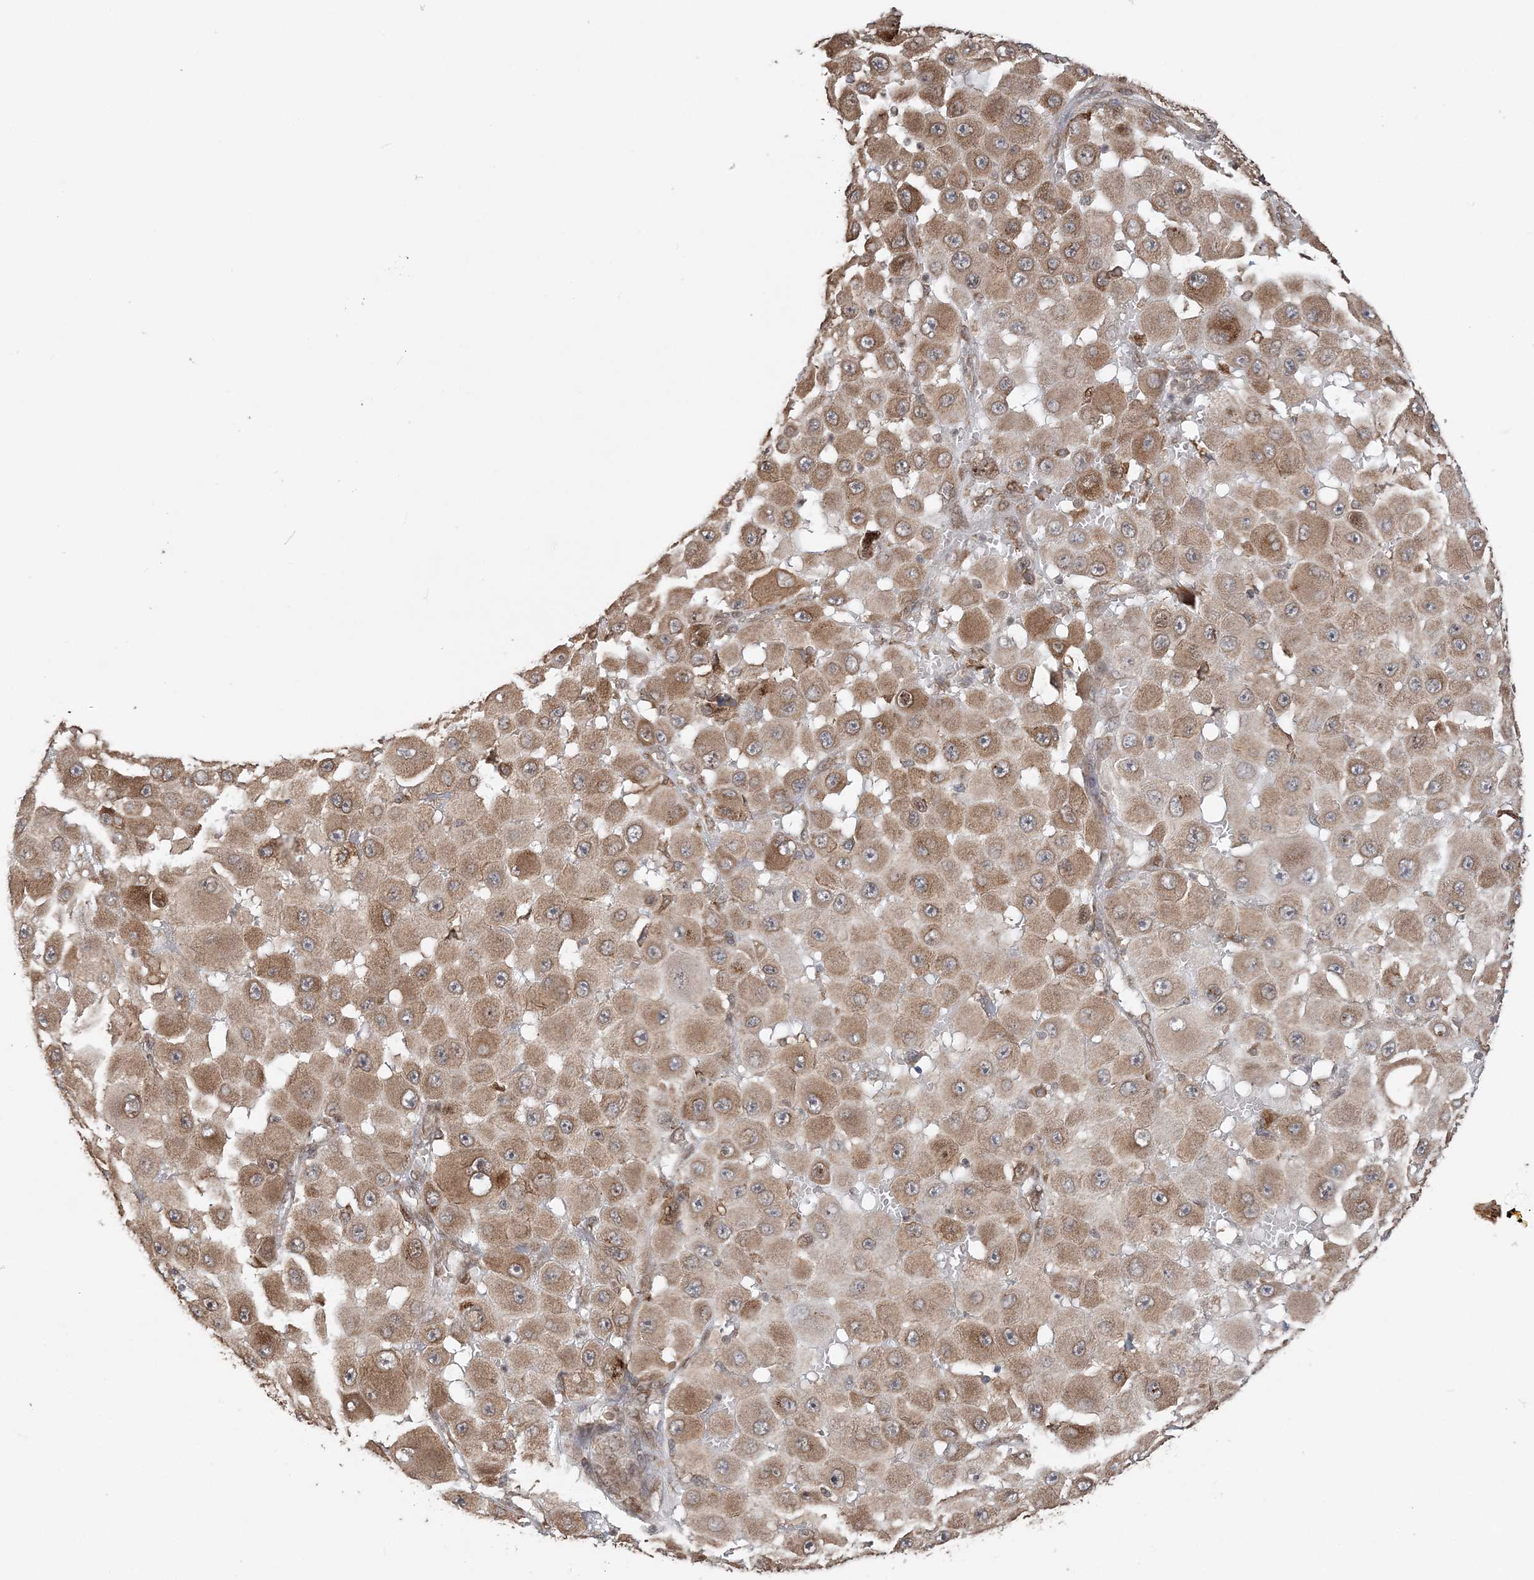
{"staining": {"intensity": "moderate", "quantity": ">75%", "location": "cytoplasmic/membranous"}, "tissue": "melanoma", "cell_type": "Tumor cells", "image_type": "cancer", "snomed": [{"axis": "morphology", "description": "Malignant melanoma, NOS"}, {"axis": "topography", "description": "Skin"}], "caption": "High-power microscopy captured an immunohistochemistry (IHC) photomicrograph of melanoma, revealing moderate cytoplasmic/membranous staining in approximately >75% of tumor cells.", "gene": "TMED10", "patient": {"sex": "female", "age": 81}}